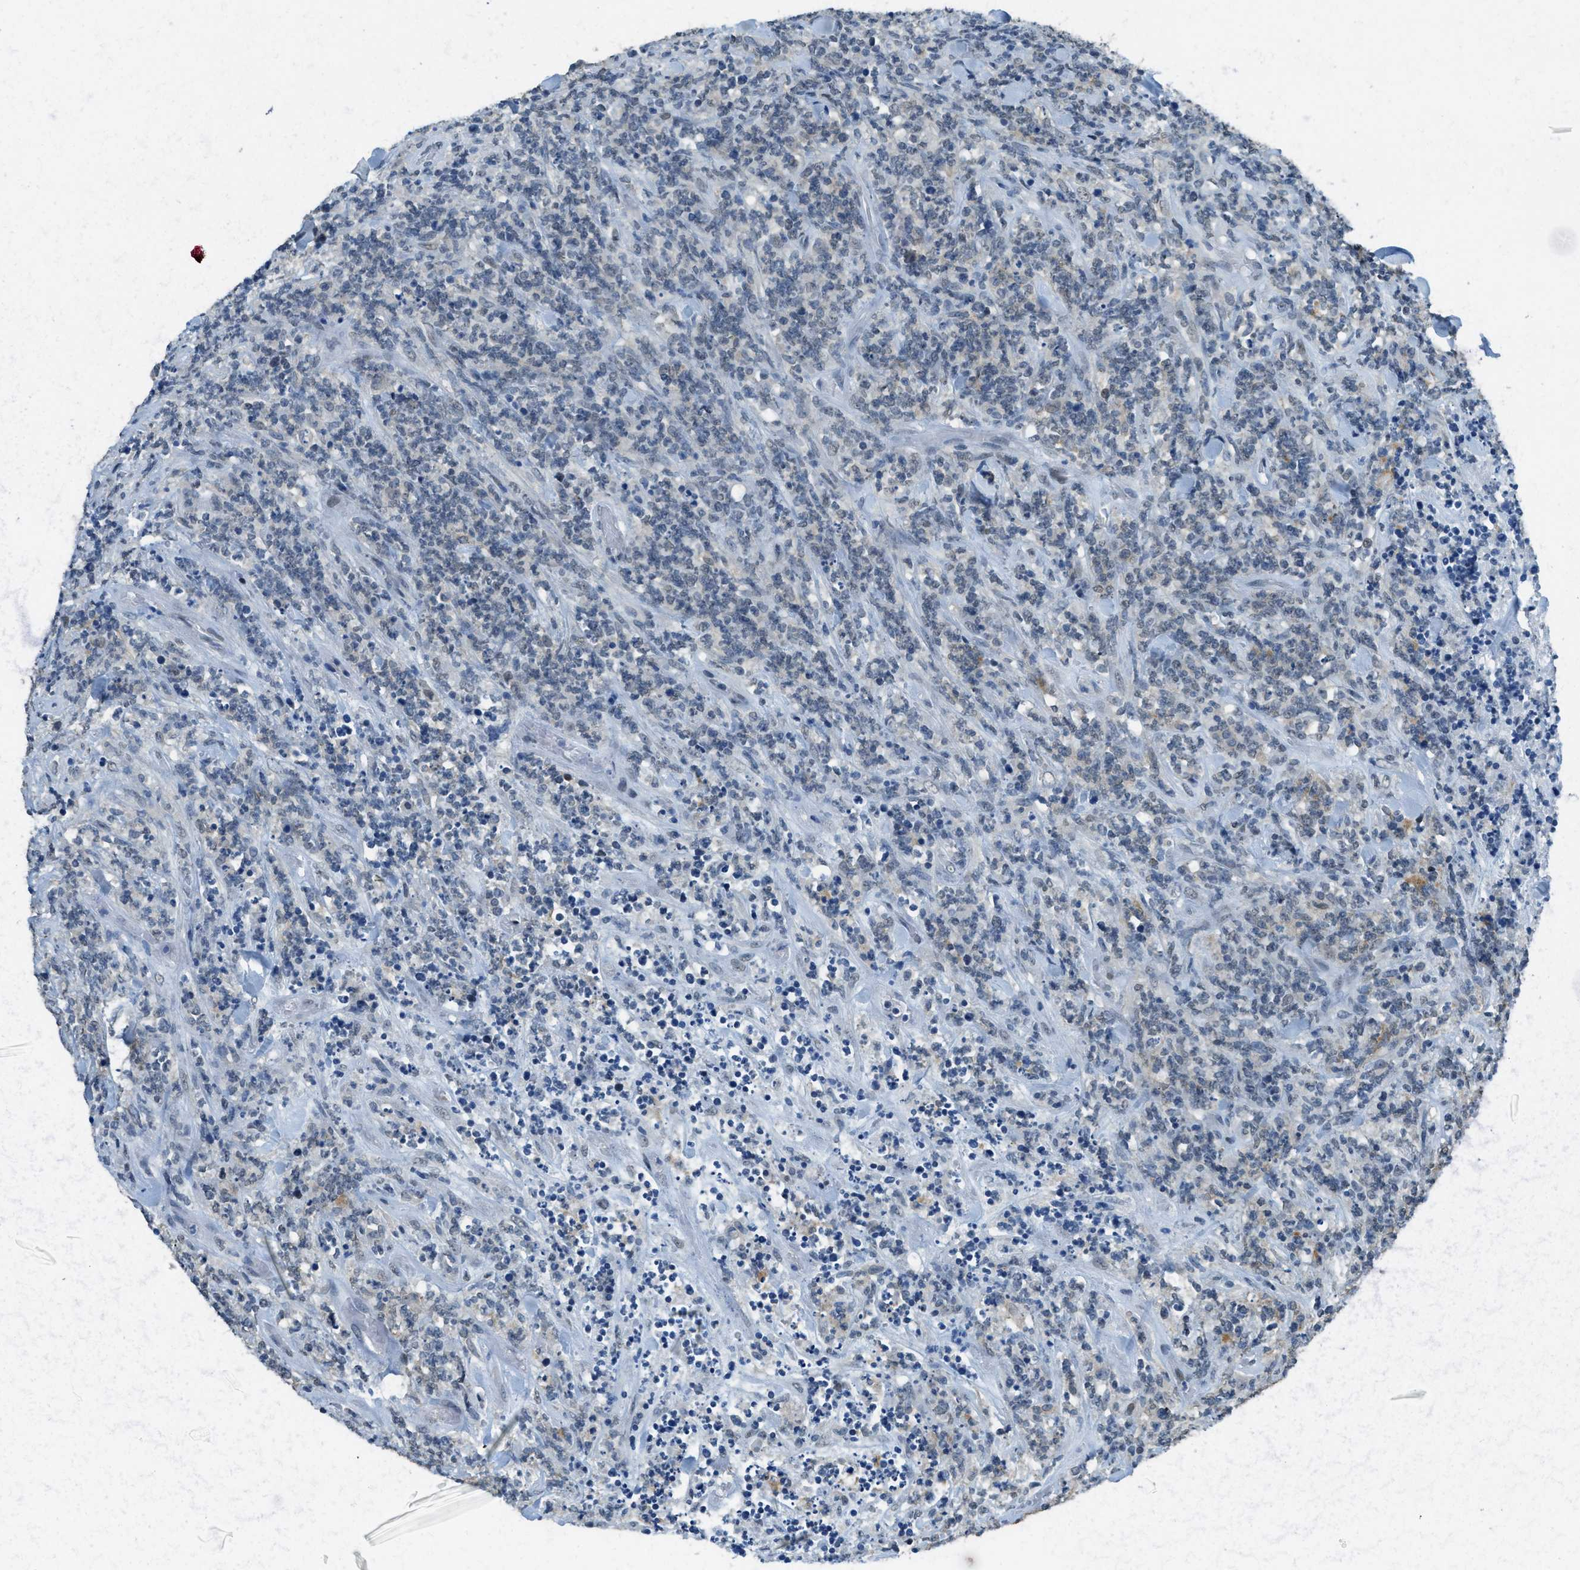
{"staining": {"intensity": "negative", "quantity": "none", "location": "none"}, "tissue": "lymphoma", "cell_type": "Tumor cells", "image_type": "cancer", "snomed": [{"axis": "morphology", "description": "Malignant lymphoma, non-Hodgkin's type, High grade"}, {"axis": "topography", "description": "Soft tissue"}], "caption": "Lymphoma stained for a protein using immunohistochemistry shows no positivity tumor cells.", "gene": "TTC13", "patient": {"sex": "male", "age": 18}}